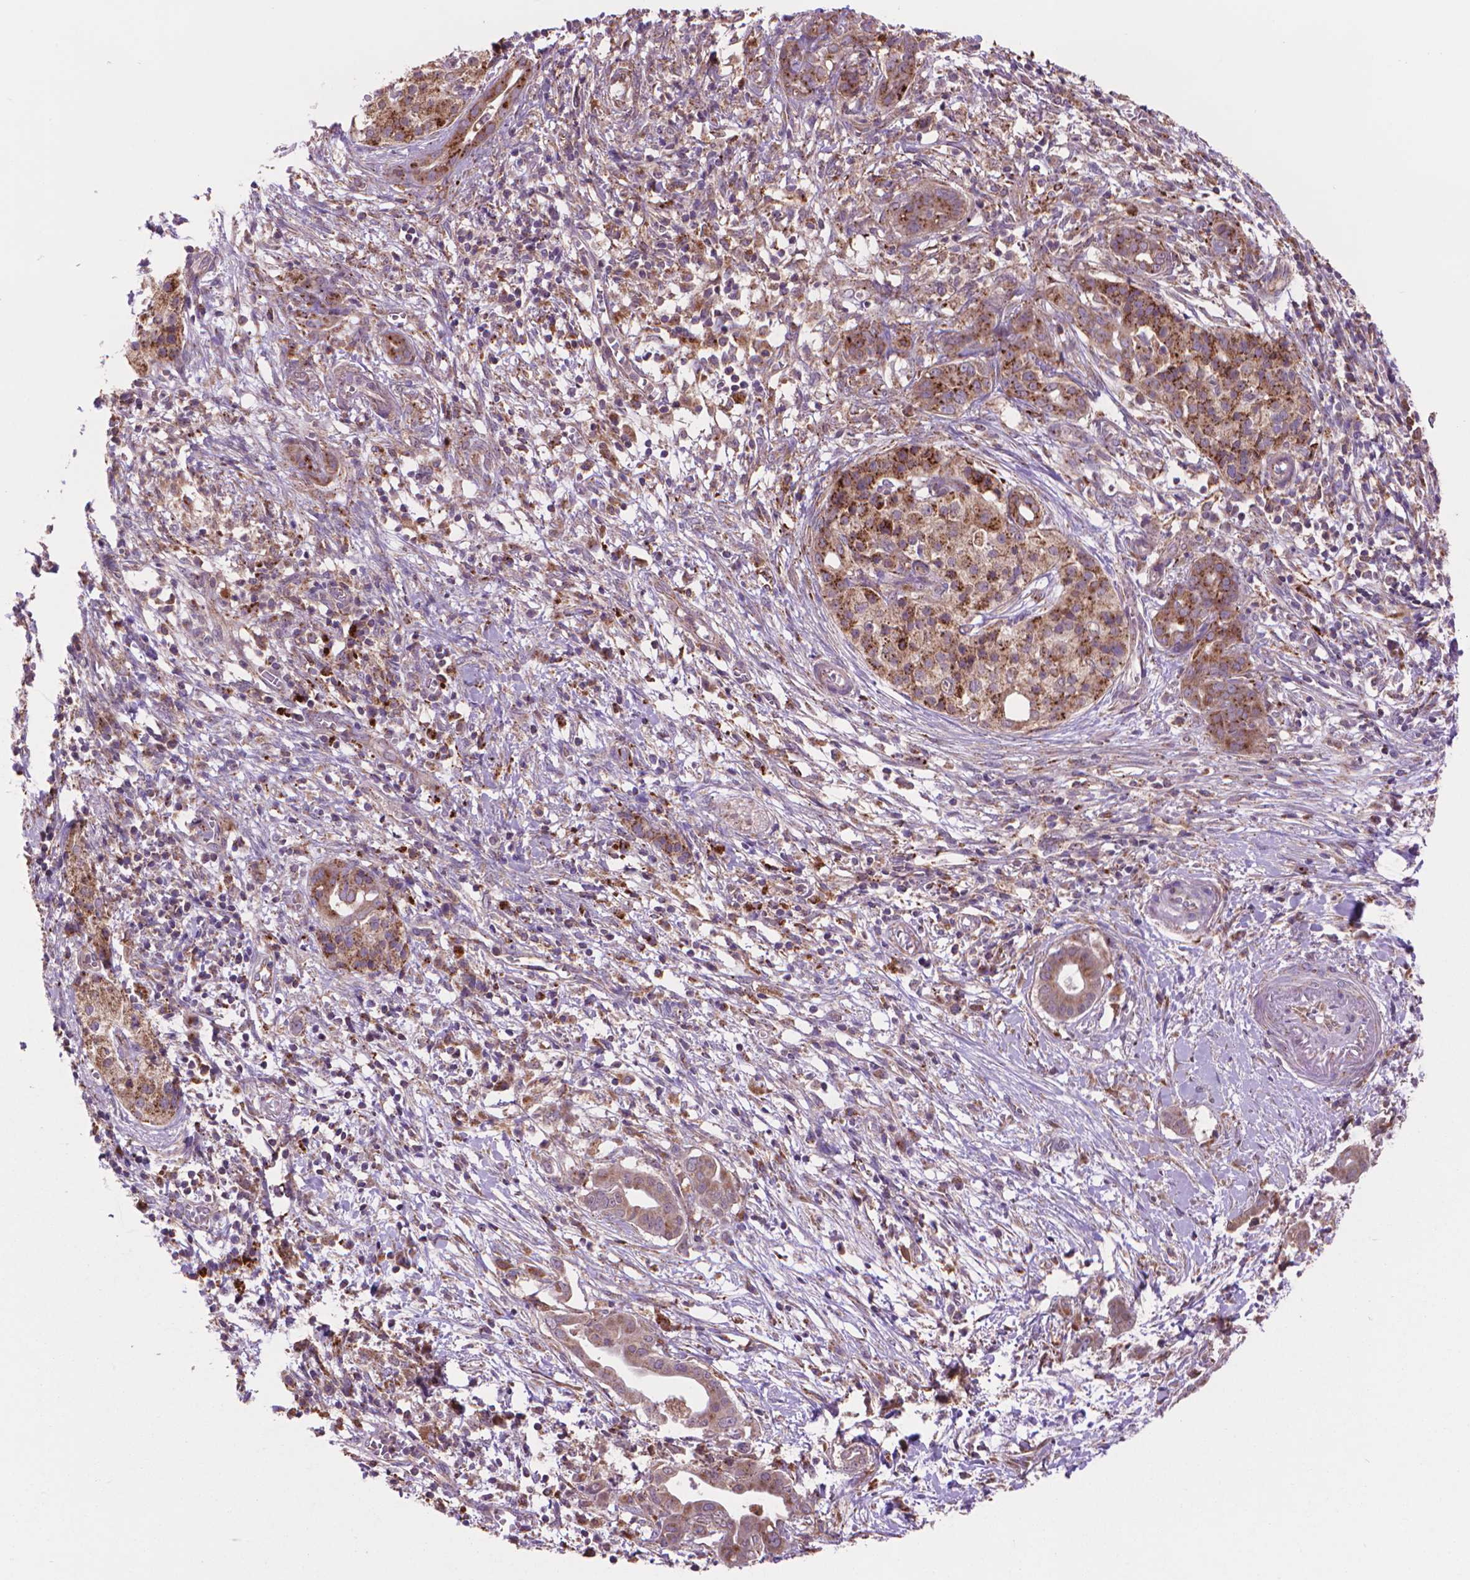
{"staining": {"intensity": "moderate", "quantity": ">75%", "location": "cytoplasmic/membranous"}, "tissue": "pancreatic cancer", "cell_type": "Tumor cells", "image_type": "cancer", "snomed": [{"axis": "morphology", "description": "Adenocarcinoma, NOS"}, {"axis": "topography", "description": "Pancreas"}], "caption": "Moderate cytoplasmic/membranous protein expression is seen in about >75% of tumor cells in pancreatic cancer.", "gene": "GLB1", "patient": {"sex": "male", "age": 61}}